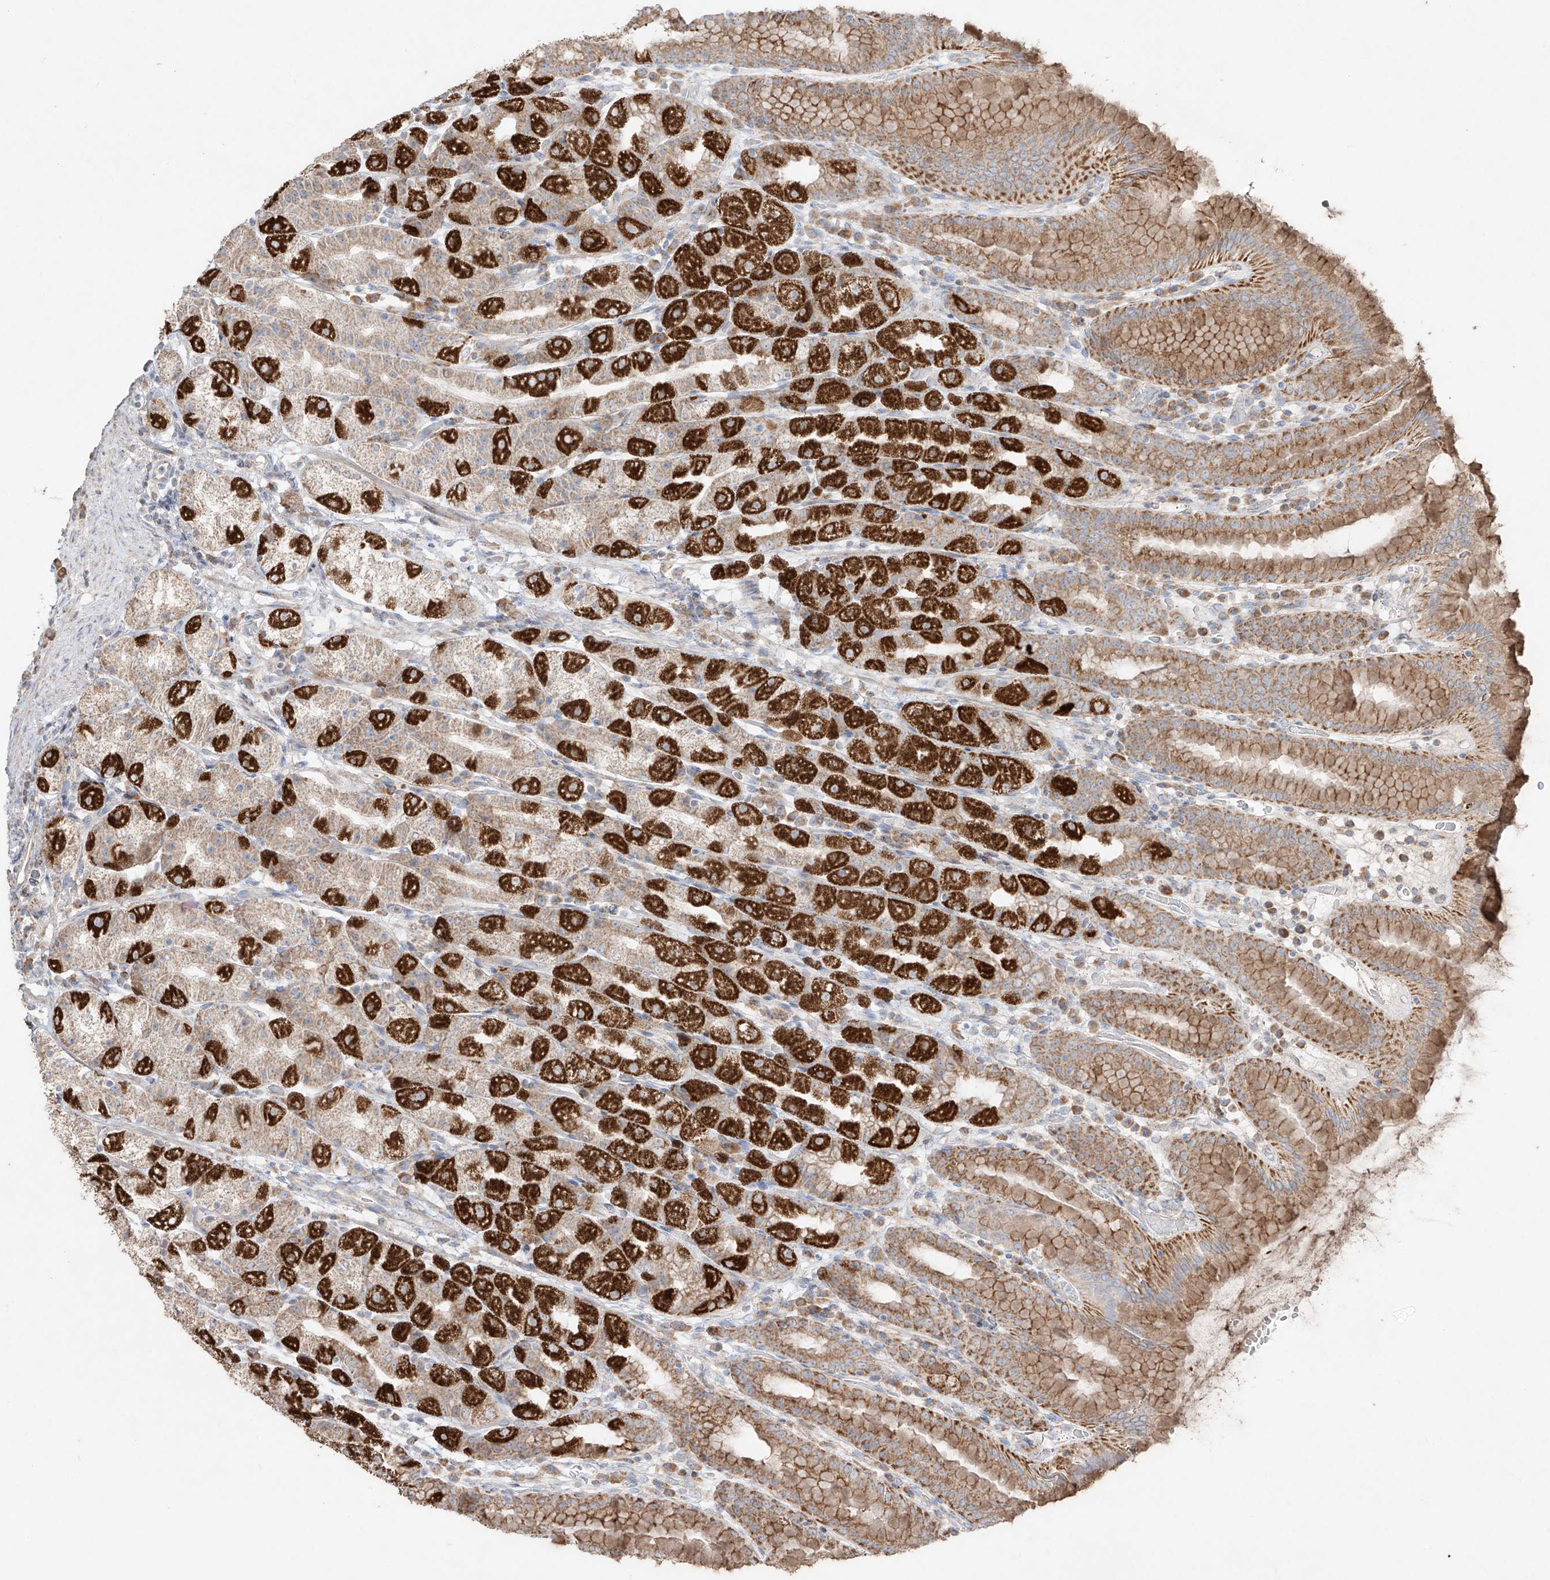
{"staining": {"intensity": "strong", "quantity": ">75%", "location": "cytoplasmic/membranous"}, "tissue": "stomach", "cell_type": "Glandular cells", "image_type": "normal", "snomed": [{"axis": "morphology", "description": "Normal tissue, NOS"}, {"axis": "topography", "description": "Stomach, upper"}], "caption": "Glandular cells show high levels of strong cytoplasmic/membranous positivity in approximately >75% of cells in benign human stomach.", "gene": "COLGALT2", "patient": {"sex": "male", "age": 68}}